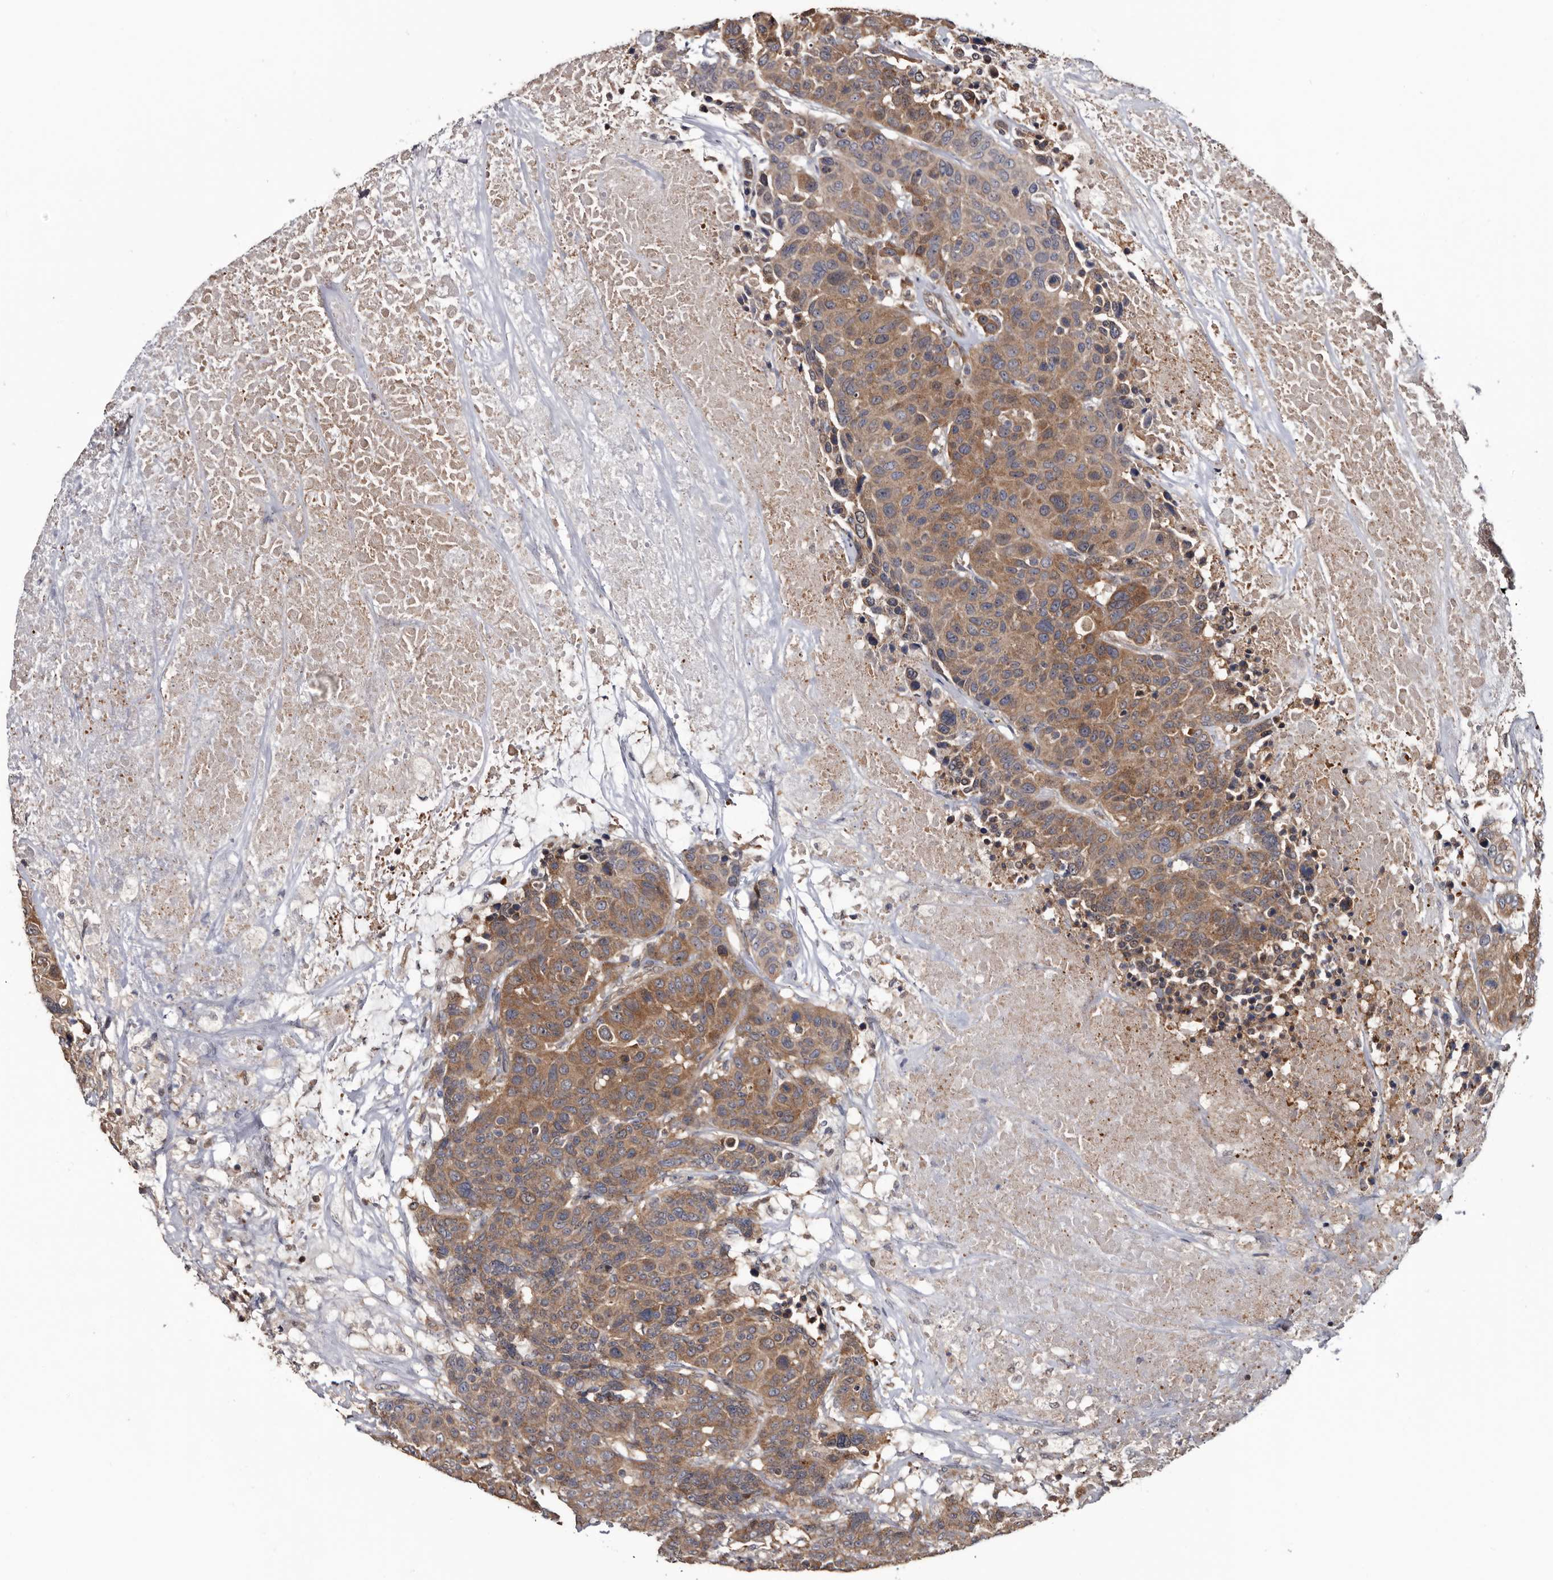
{"staining": {"intensity": "moderate", "quantity": ">75%", "location": "cytoplasmic/membranous"}, "tissue": "breast cancer", "cell_type": "Tumor cells", "image_type": "cancer", "snomed": [{"axis": "morphology", "description": "Duct carcinoma"}, {"axis": "topography", "description": "Breast"}], "caption": "Brown immunohistochemical staining in breast cancer displays moderate cytoplasmic/membranous positivity in approximately >75% of tumor cells.", "gene": "TTI2", "patient": {"sex": "female", "age": 37}}